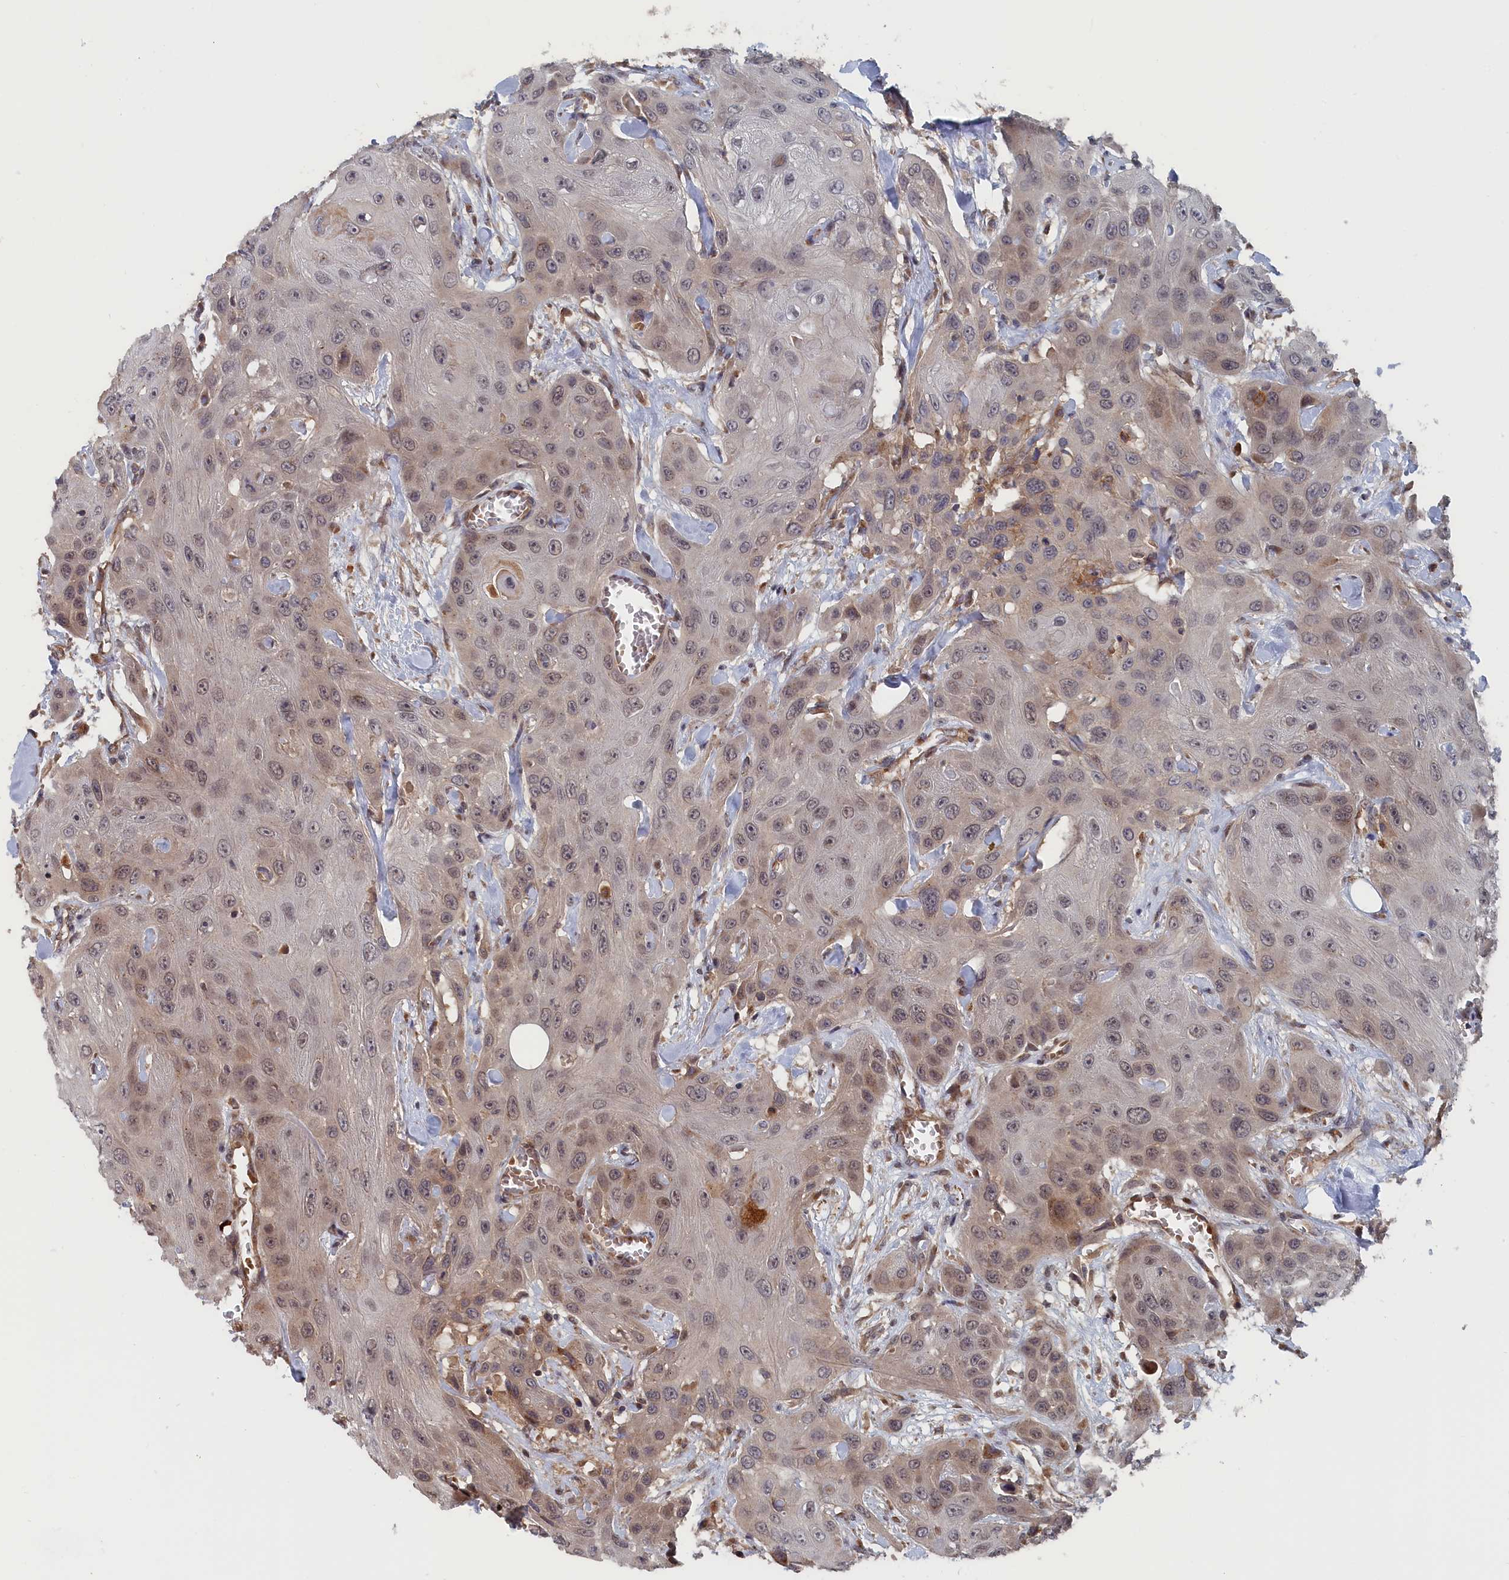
{"staining": {"intensity": "weak", "quantity": "<25%", "location": "cytoplasmic/membranous"}, "tissue": "head and neck cancer", "cell_type": "Tumor cells", "image_type": "cancer", "snomed": [{"axis": "morphology", "description": "Squamous cell carcinoma, NOS"}, {"axis": "topography", "description": "Head-Neck"}], "caption": "Photomicrograph shows no significant protein expression in tumor cells of squamous cell carcinoma (head and neck). (DAB immunohistochemistry with hematoxylin counter stain).", "gene": "TRAPPC2L", "patient": {"sex": "male", "age": 81}}